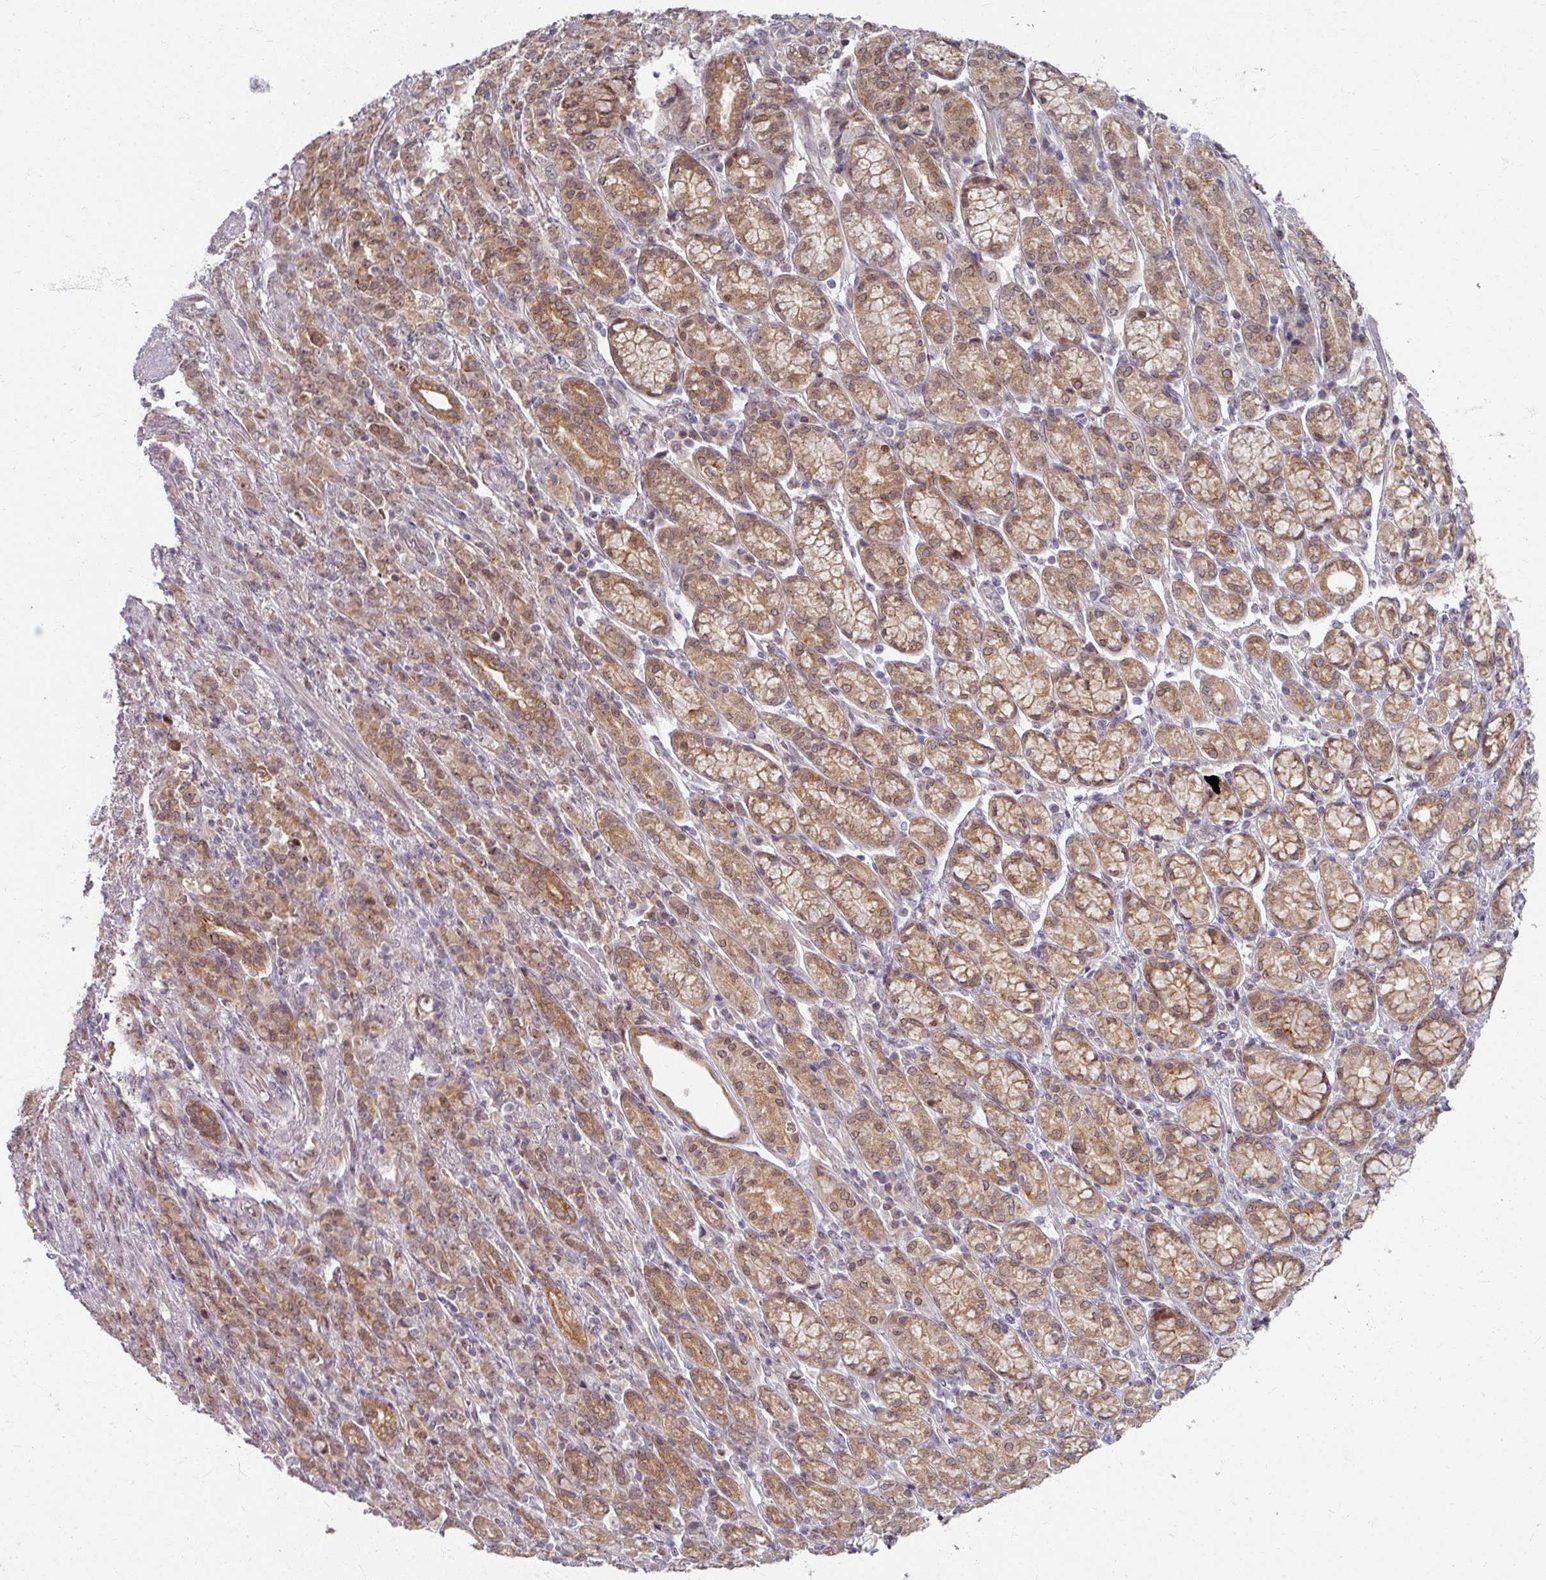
{"staining": {"intensity": "moderate", "quantity": ">75%", "location": "cytoplasmic/membranous,nuclear"}, "tissue": "stomach cancer", "cell_type": "Tumor cells", "image_type": "cancer", "snomed": [{"axis": "morphology", "description": "Adenocarcinoma, NOS"}, {"axis": "topography", "description": "Stomach"}], "caption": "Human stomach cancer stained for a protein (brown) demonstrates moderate cytoplasmic/membranous and nuclear positive positivity in approximately >75% of tumor cells.", "gene": "KLC3", "patient": {"sex": "female", "age": 79}}